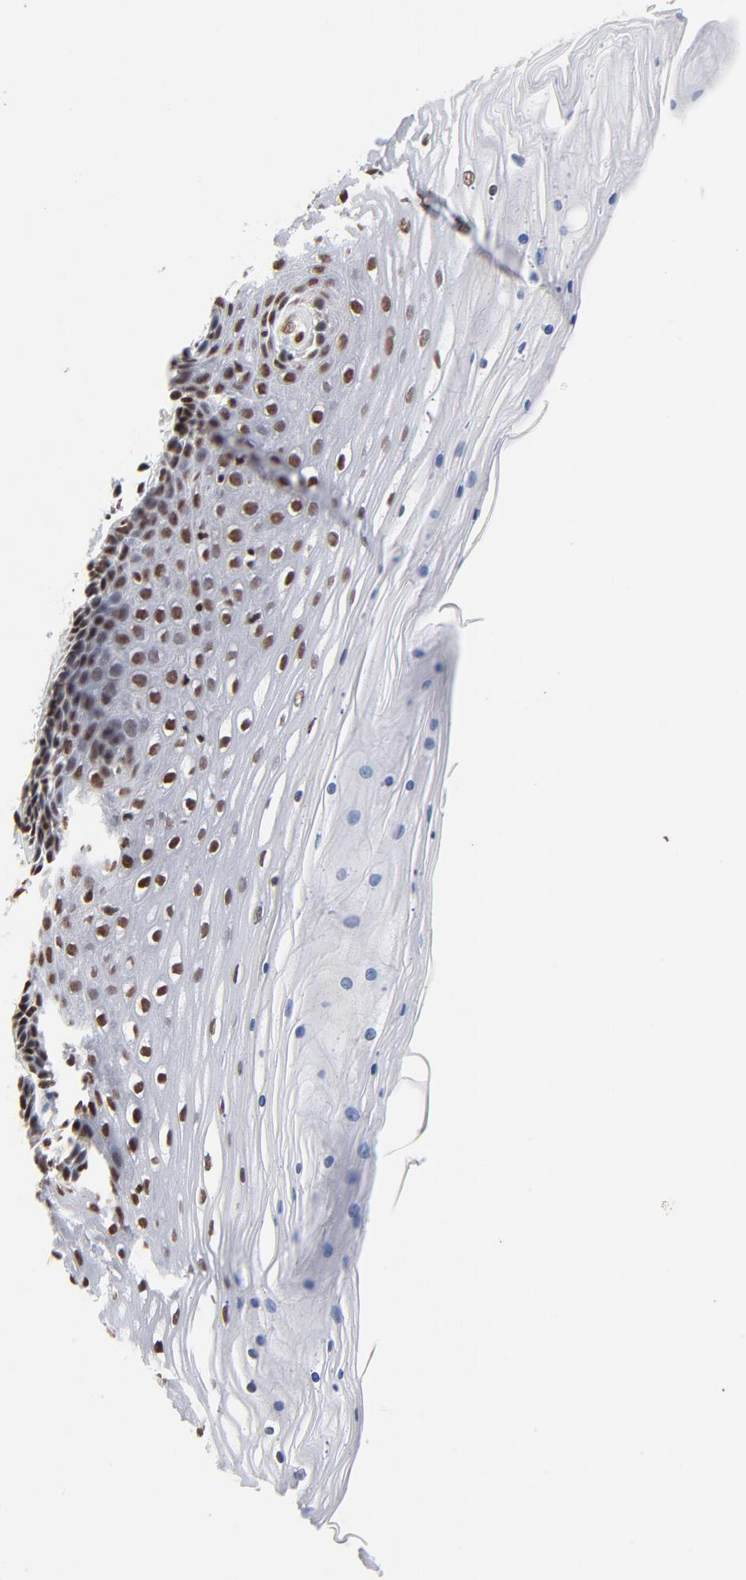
{"staining": {"intensity": "strong", "quantity": ">75%", "location": "nuclear"}, "tissue": "cervix", "cell_type": "Glandular cells", "image_type": "normal", "snomed": [{"axis": "morphology", "description": "Normal tissue, NOS"}, {"axis": "topography", "description": "Cervix"}], "caption": "Normal cervix demonstrates strong nuclear staining in about >75% of glandular cells, visualized by immunohistochemistry. (DAB = brown stain, brightfield microscopy at high magnification).", "gene": "CREB1", "patient": {"sex": "female", "age": 39}}